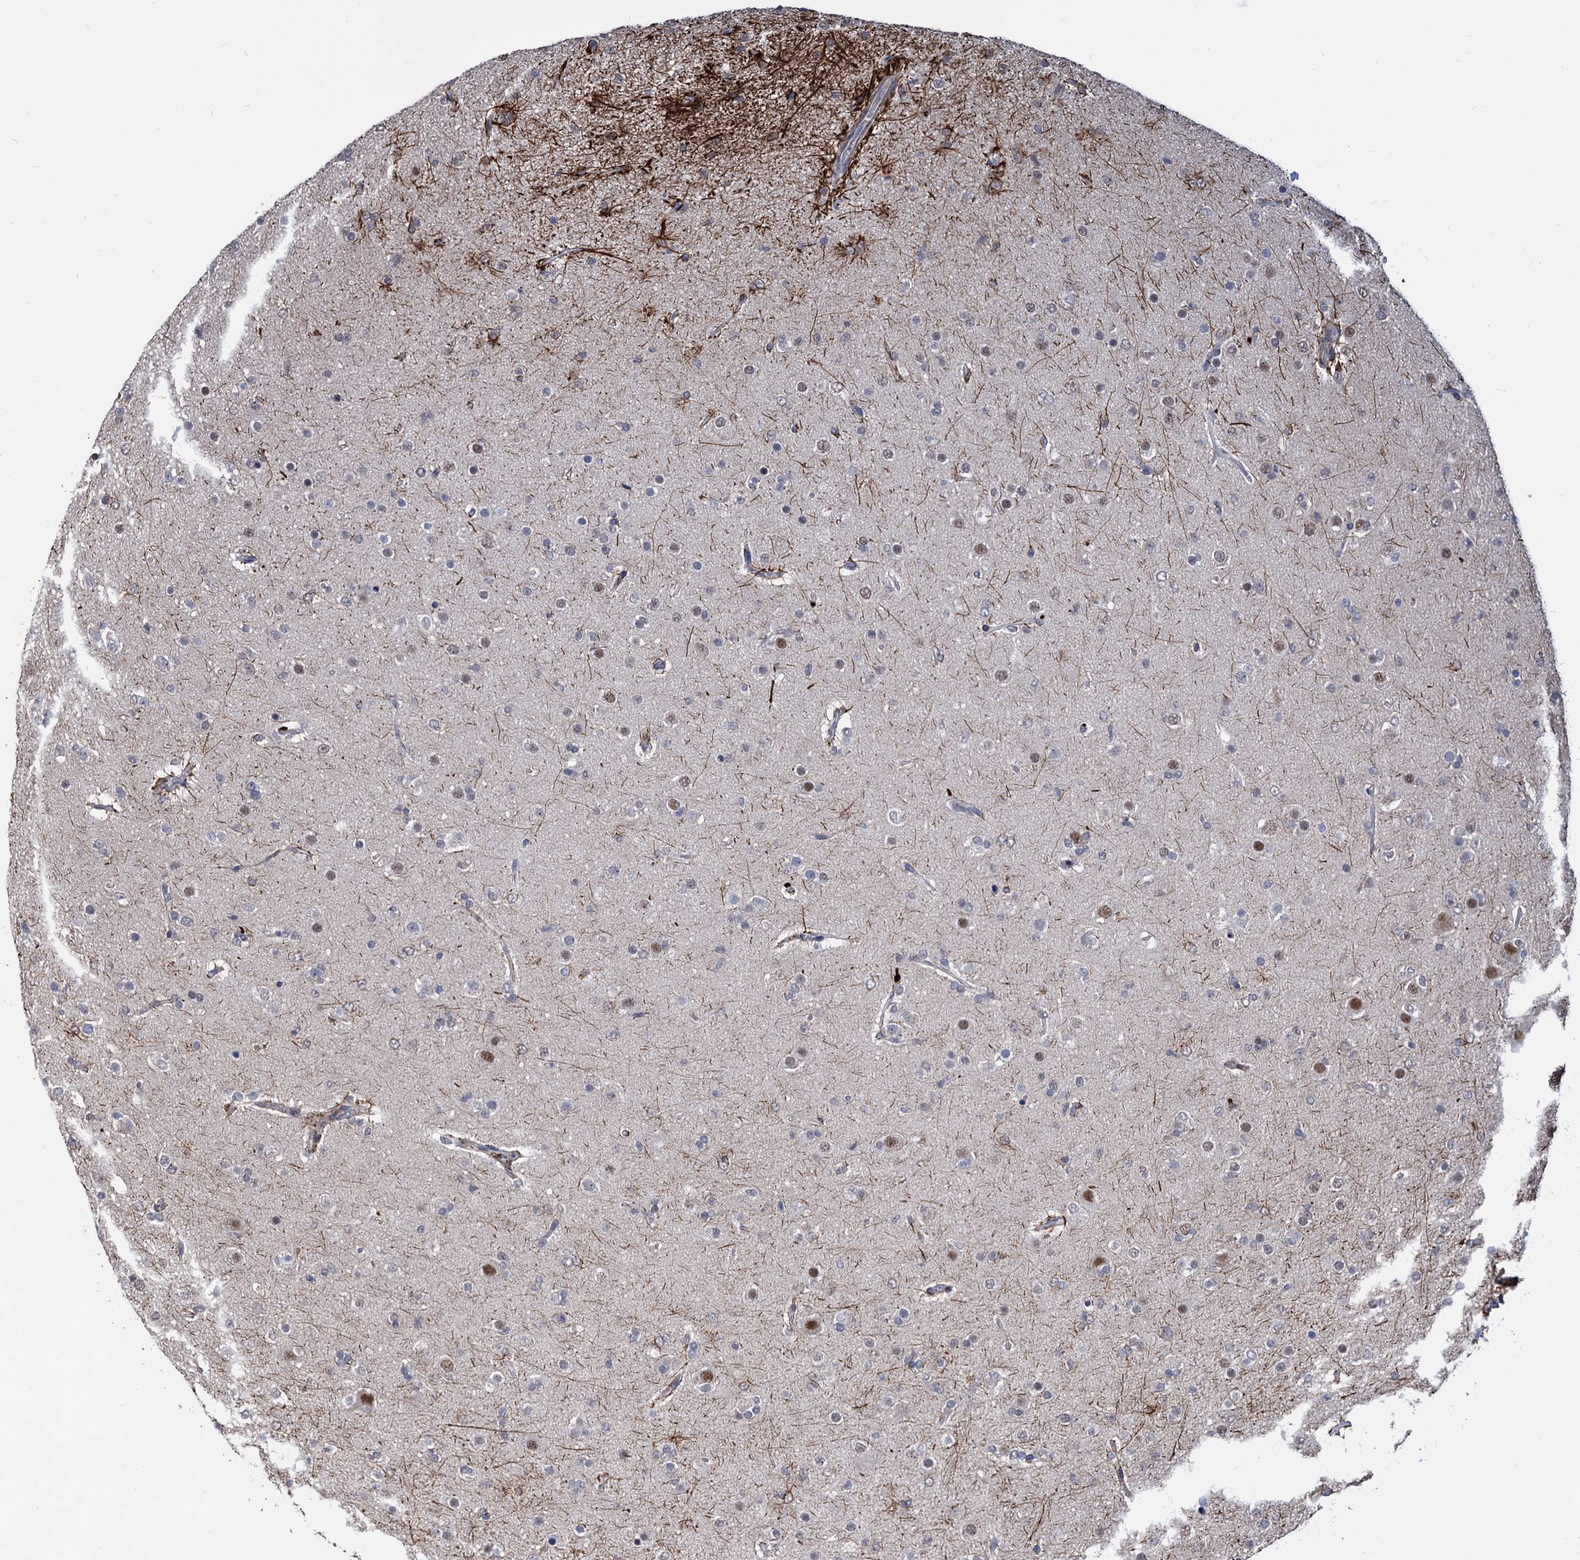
{"staining": {"intensity": "moderate", "quantity": "<25%", "location": "nuclear"}, "tissue": "glioma", "cell_type": "Tumor cells", "image_type": "cancer", "snomed": [{"axis": "morphology", "description": "Glioma, malignant, Low grade"}, {"axis": "topography", "description": "Brain"}], "caption": "Human malignant glioma (low-grade) stained for a protein (brown) reveals moderate nuclear positive staining in about <25% of tumor cells.", "gene": "PSMD4", "patient": {"sex": "male", "age": 65}}